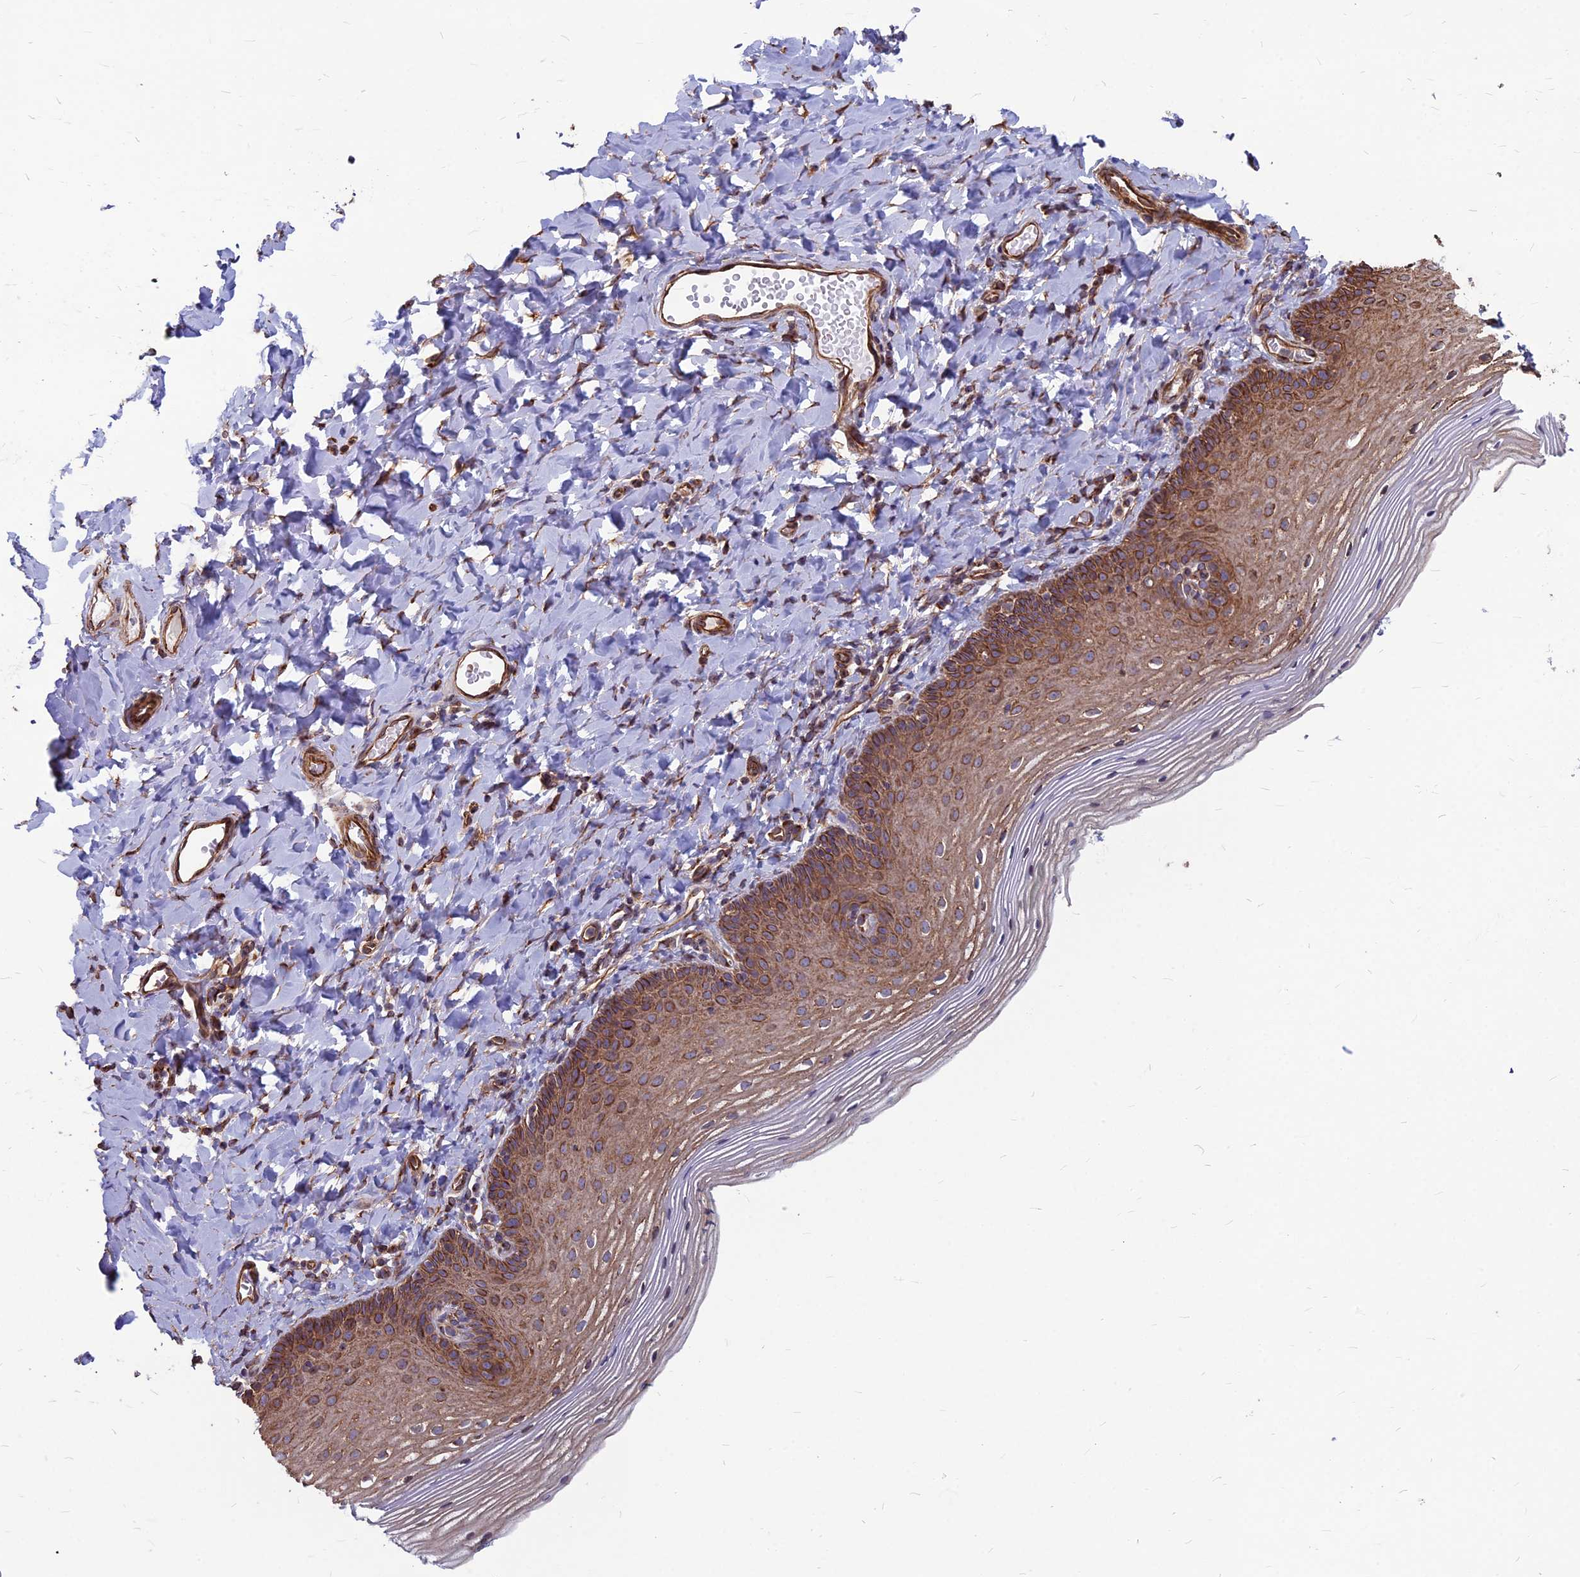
{"staining": {"intensity": "moderate", "quantity": "25%-75%", "location": "cytoplasmic/membranous"}, "tissue": "vagina", "cell_type": "Squamous epithelial cells", "image_type": "normal", "snomed": [{"axis": "morphology", "description": "Normal tissue, NOS"}, {"axis": "topography", "description": "Vagina"}], "caption": "Protein staining of unremarkable vagina reveals moderate cytoplasmic/membranous staining in about 25%-75% of squamous epithelial cells.", "gene": "LSM6", "patient": {"sex": "female", "age": 60}}